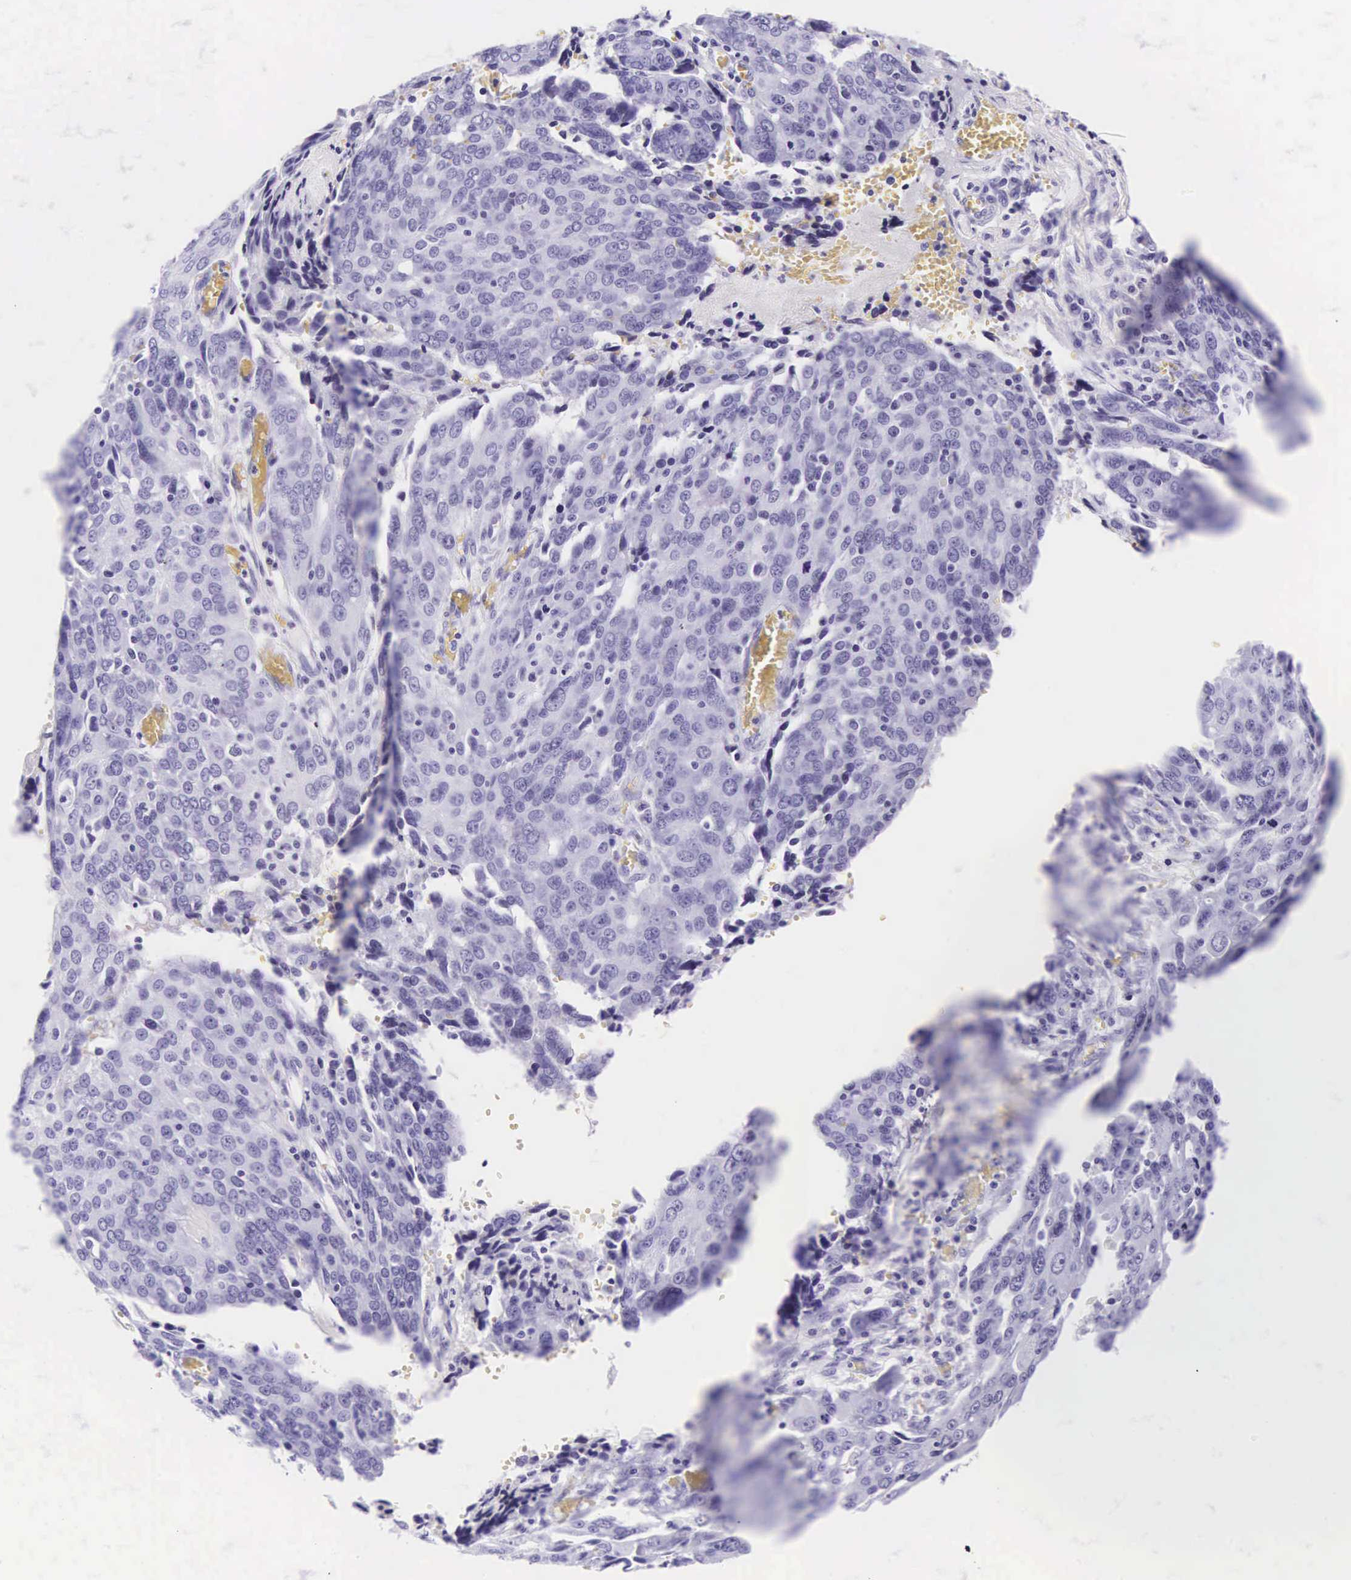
{"staining": {"intensity": "negative", "quantity": "none", "location": "none"}, "tissue": "ovarian cancer", "cell_type": "Tumor cells", "image_type": "cancer", "snomed": [{"axis": "morphology", "description": "Carcinoma, endometroid"}, {"axis": "topography", "description": "Ovary"}], "caption": "Tumor cells show no significant expression in endometroid carcinoma (ovarian). Brightfield microscopy of immunohistochemistry stained with DAB (3,3'-diaminobenzidine) (brown) and hematoxylin (blue), captured at high magnification.", "gene": "CD1A", "patient": {"sex": "female", "age": 75}}